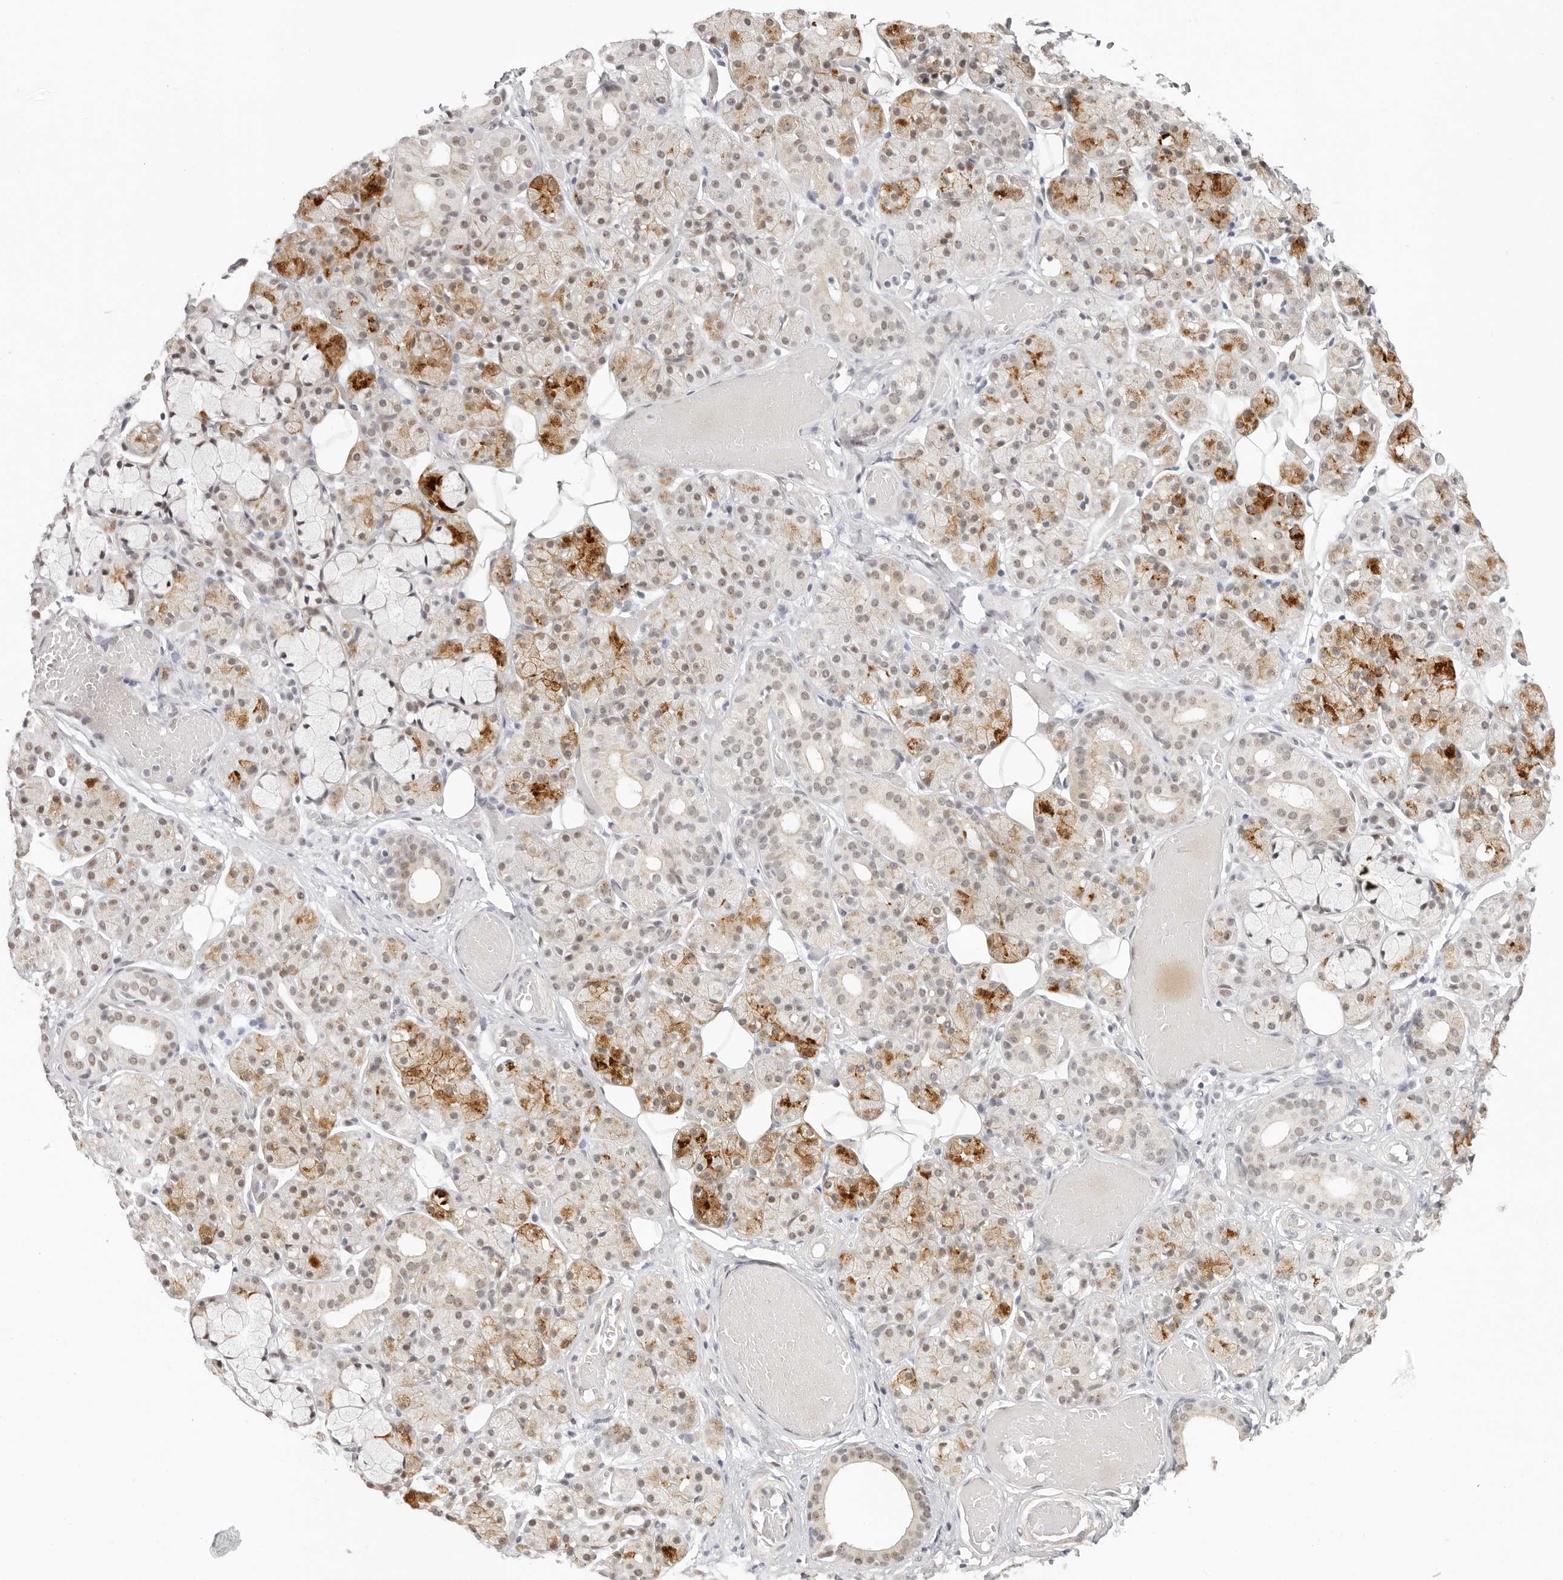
{"staining": {"intensity": "moderate", "quantity": "<25%", "location": "cytoplasmic/membranous"}, "tissue": "salivary gland", "cell_type": "Glandular cells", "image_type": "normal", "snomed": [{"axis": "morphology", "description": "Normal tissue, NOS"}, {"axis": "topography", "description": "Salivary gland"}], "caption": "Immunohistochemical staining of unremarkable salivary gland demonstrates <25% levels of moderate cytoplasmic/membranous protein positivity in approximately <25% of glandular cells. The protein is shown in brown color, while the nuclei are stained blue.", "gene": "LARP7", "patient": {"sex": "male", "age": 63}}